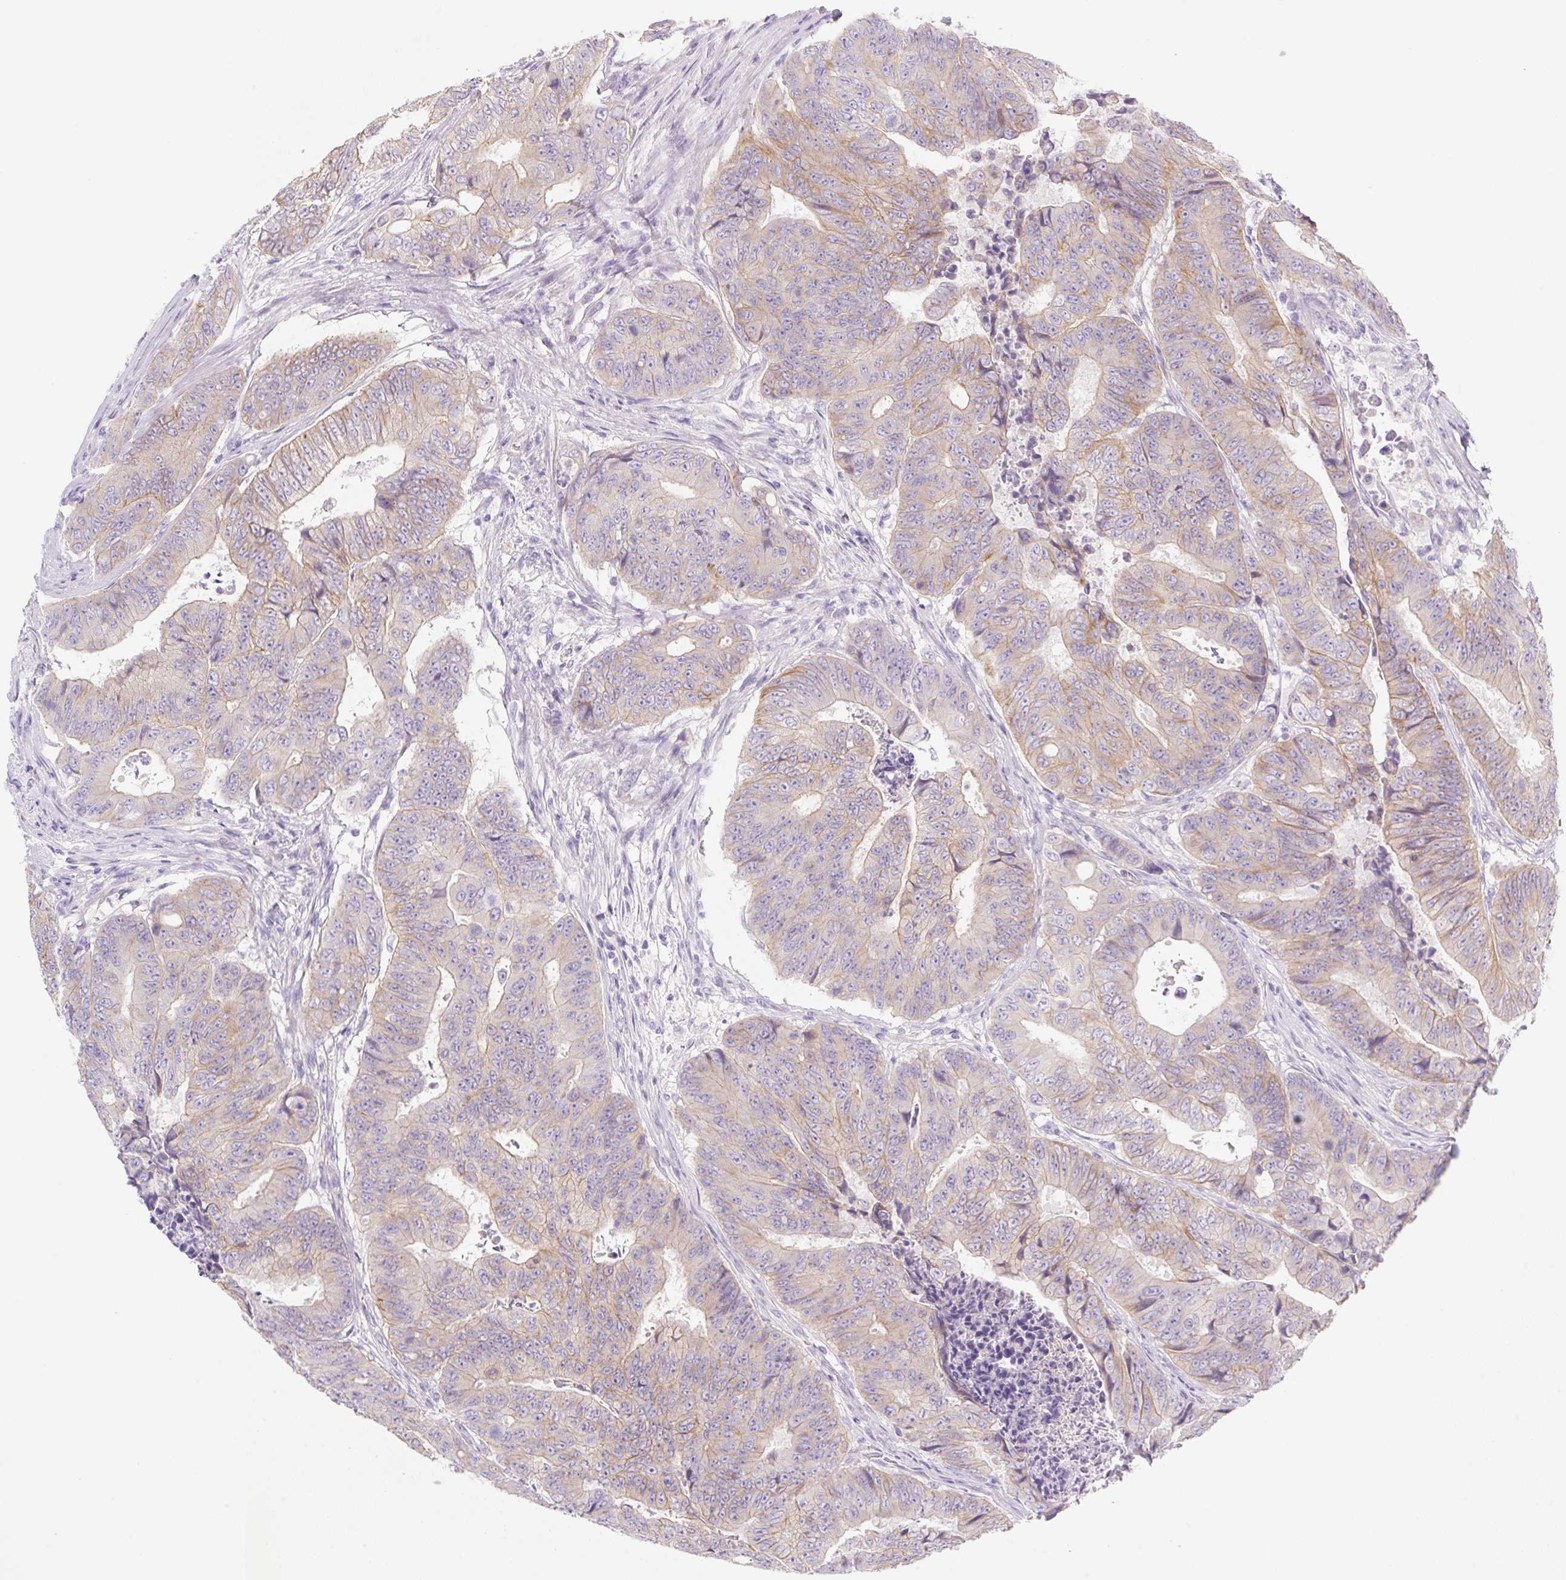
{"staining": {"intensity": "moderate", "quantity": ">75%", "location": "cytoplasmic/membranous"}, "tissue": "colorectal cancer", "cell_type": "Tumor cells", "image_type": "cancer", "snomed": [{"axis": "morphology", "description": "Adenocarcinoma, NOS"}, {"axis": "topography", "description": "Colon"}], "caption": "Colorectal adenocarcinoma was stained to show a protein in brown. There is medium levels of moderate cytoplasmic/membranous staining in approximately >75% of tumor cells.", "gene": "LYVE1", "patient": {"sex": "female", "age": 48}}